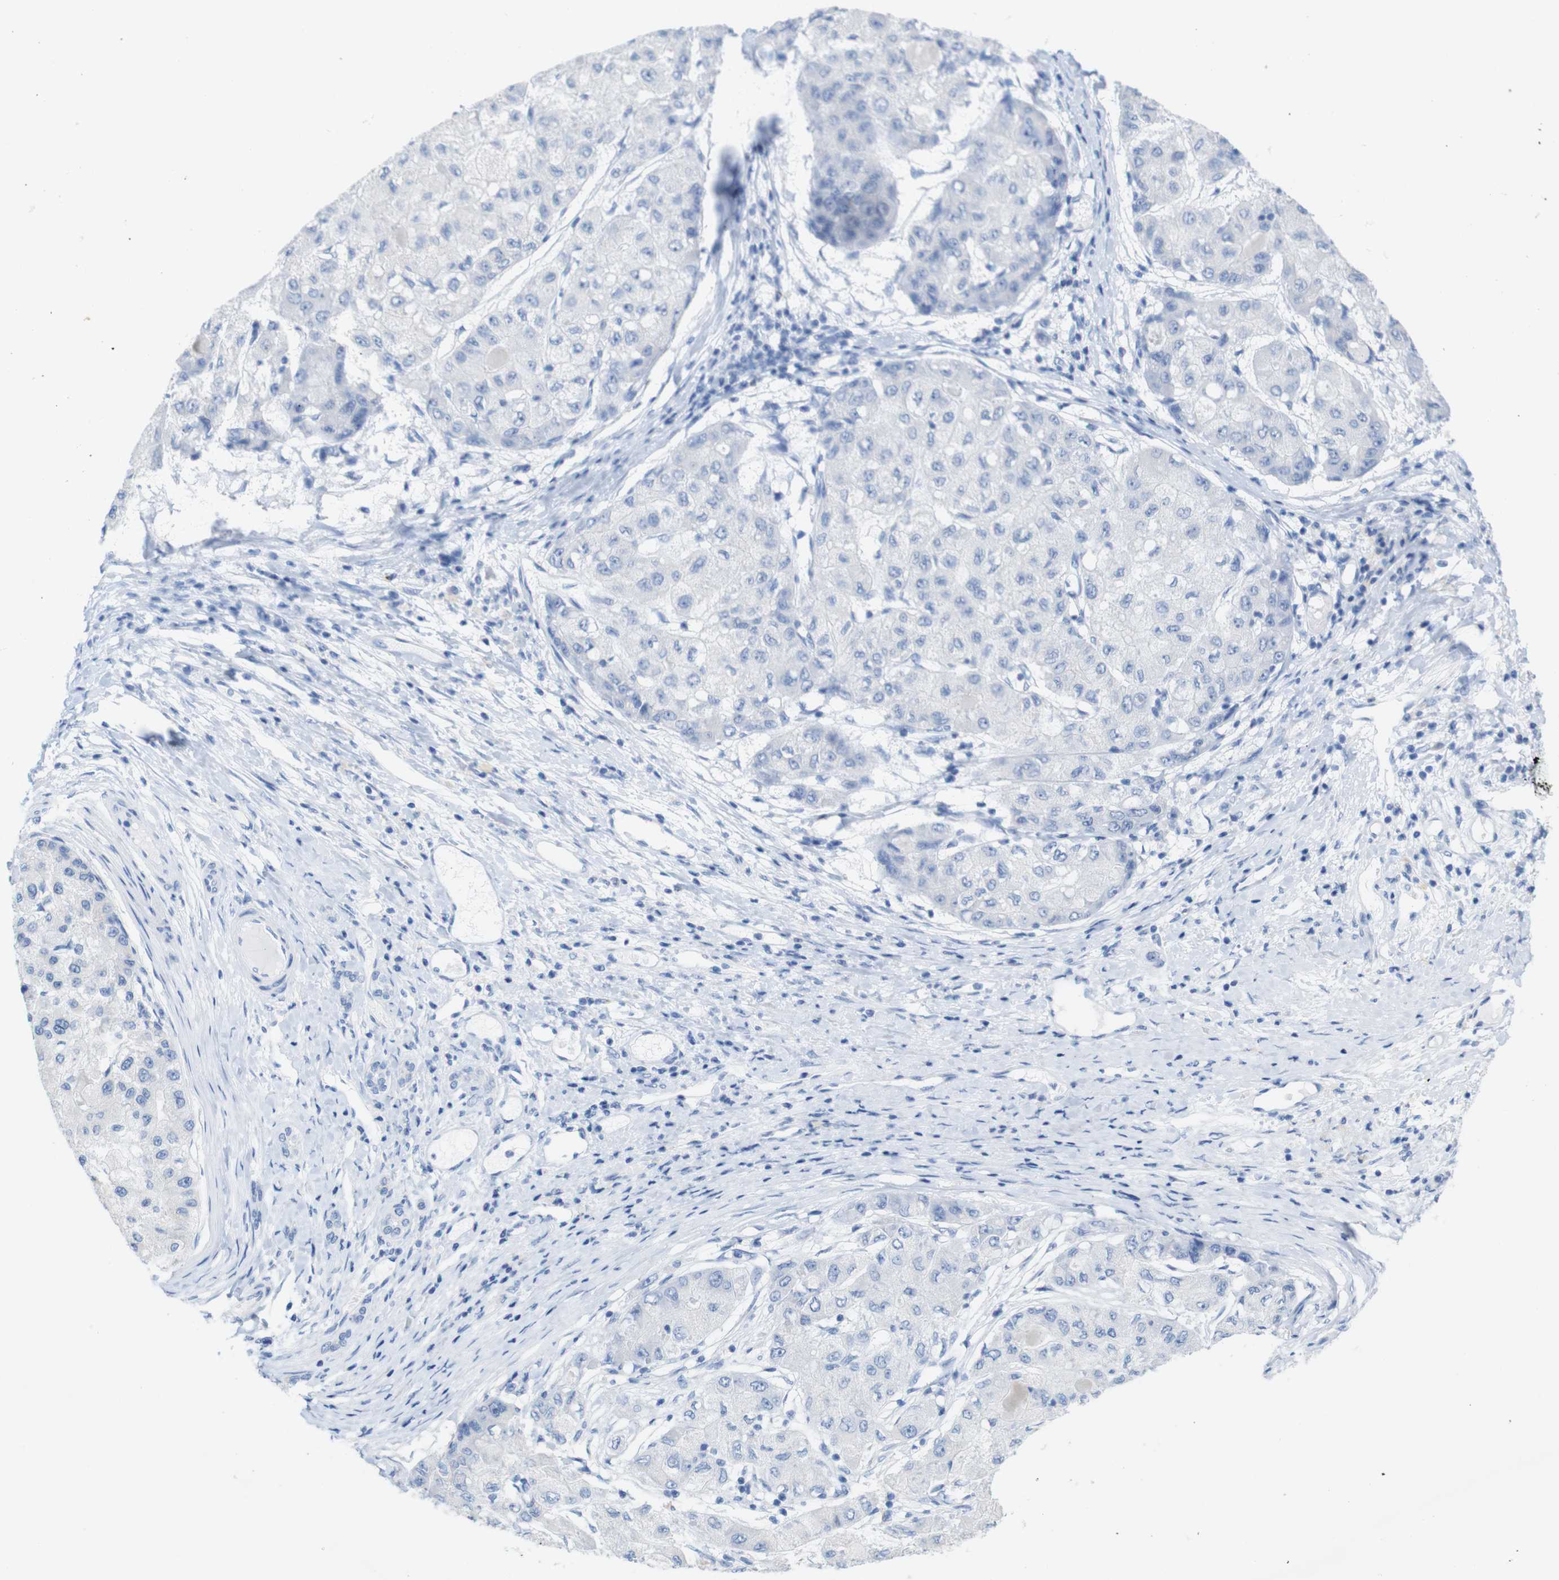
{"staining": {"intensity": "negative", "quantity": "none", "location": "none"}, "tissue": "liver cancer", "cell_type": "Tumor cells", "image_type": "cancer", "snomed": [{"axis": "morphology", "description": "Carcinoma, Hepatocellular, NOS"}, {"axis": "topography", "description": "Liver"}], "caption": "A histopathology image of human hepatocellular carcinoma (liver) is negative for staining in tumor cells.", "gene": "LAG3", "patient": {"sex": "male", "age": 80}}